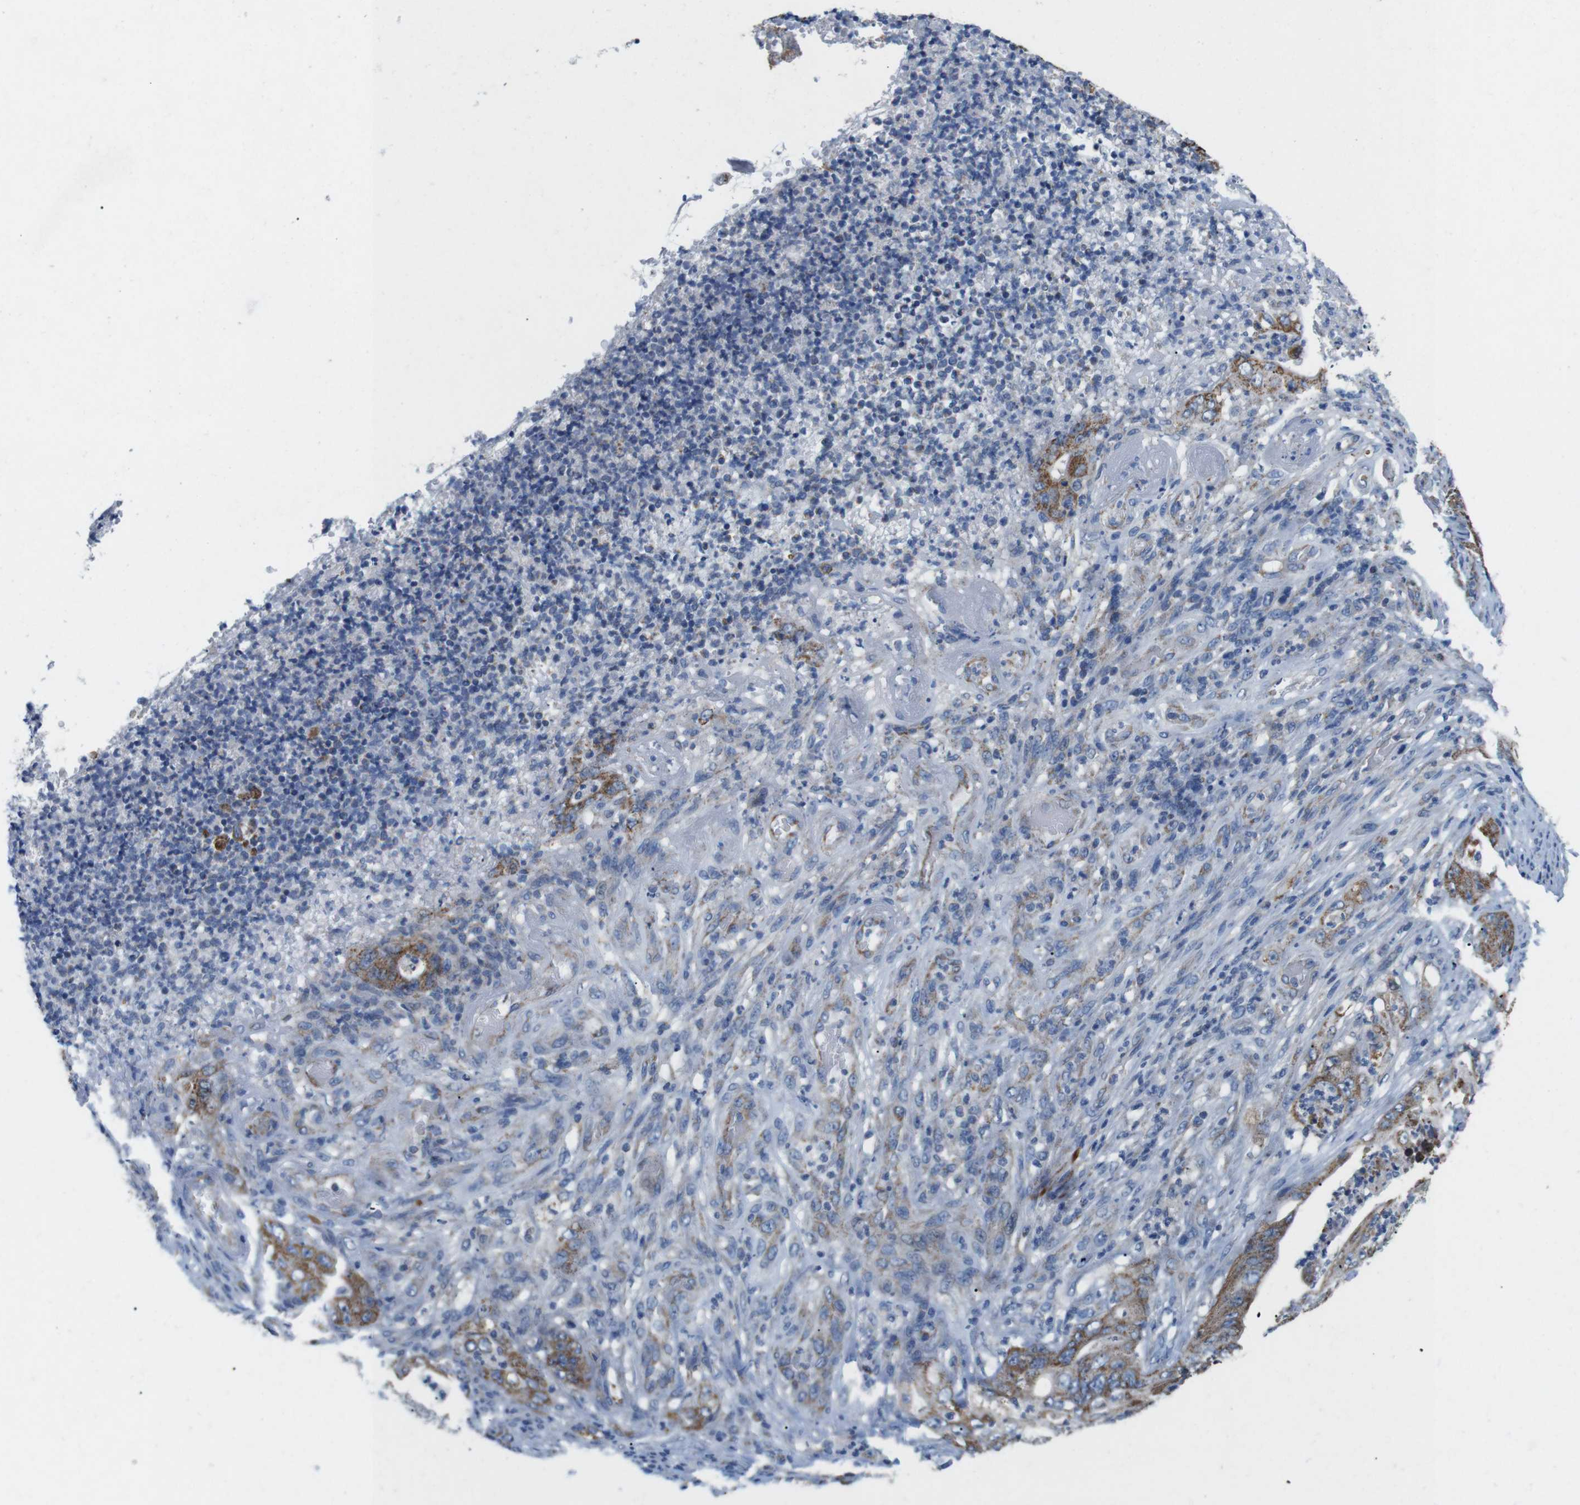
{"staining": {"intensity": "moderate", "quantity": ">75%", "location": "cytoplasmic/membranous"}, "tissue": "stomach cancer", "cell_type": "Tumor cells", "image_type": "cancer", "snomed": [{"axis": "morphology", "description": "Adenocarcinoma, NOS"}, {"axis": "topography", "description": "Stomach"}], "caption": "A micrograph showing moderate cytoplasmic/membranous expression in approximately >75% of tumor cells in stomach cancer, as visualized by brown immunohistochemical staining.", "gene": "F2RL1", "patient": {"sex": "female", "age": 73}}